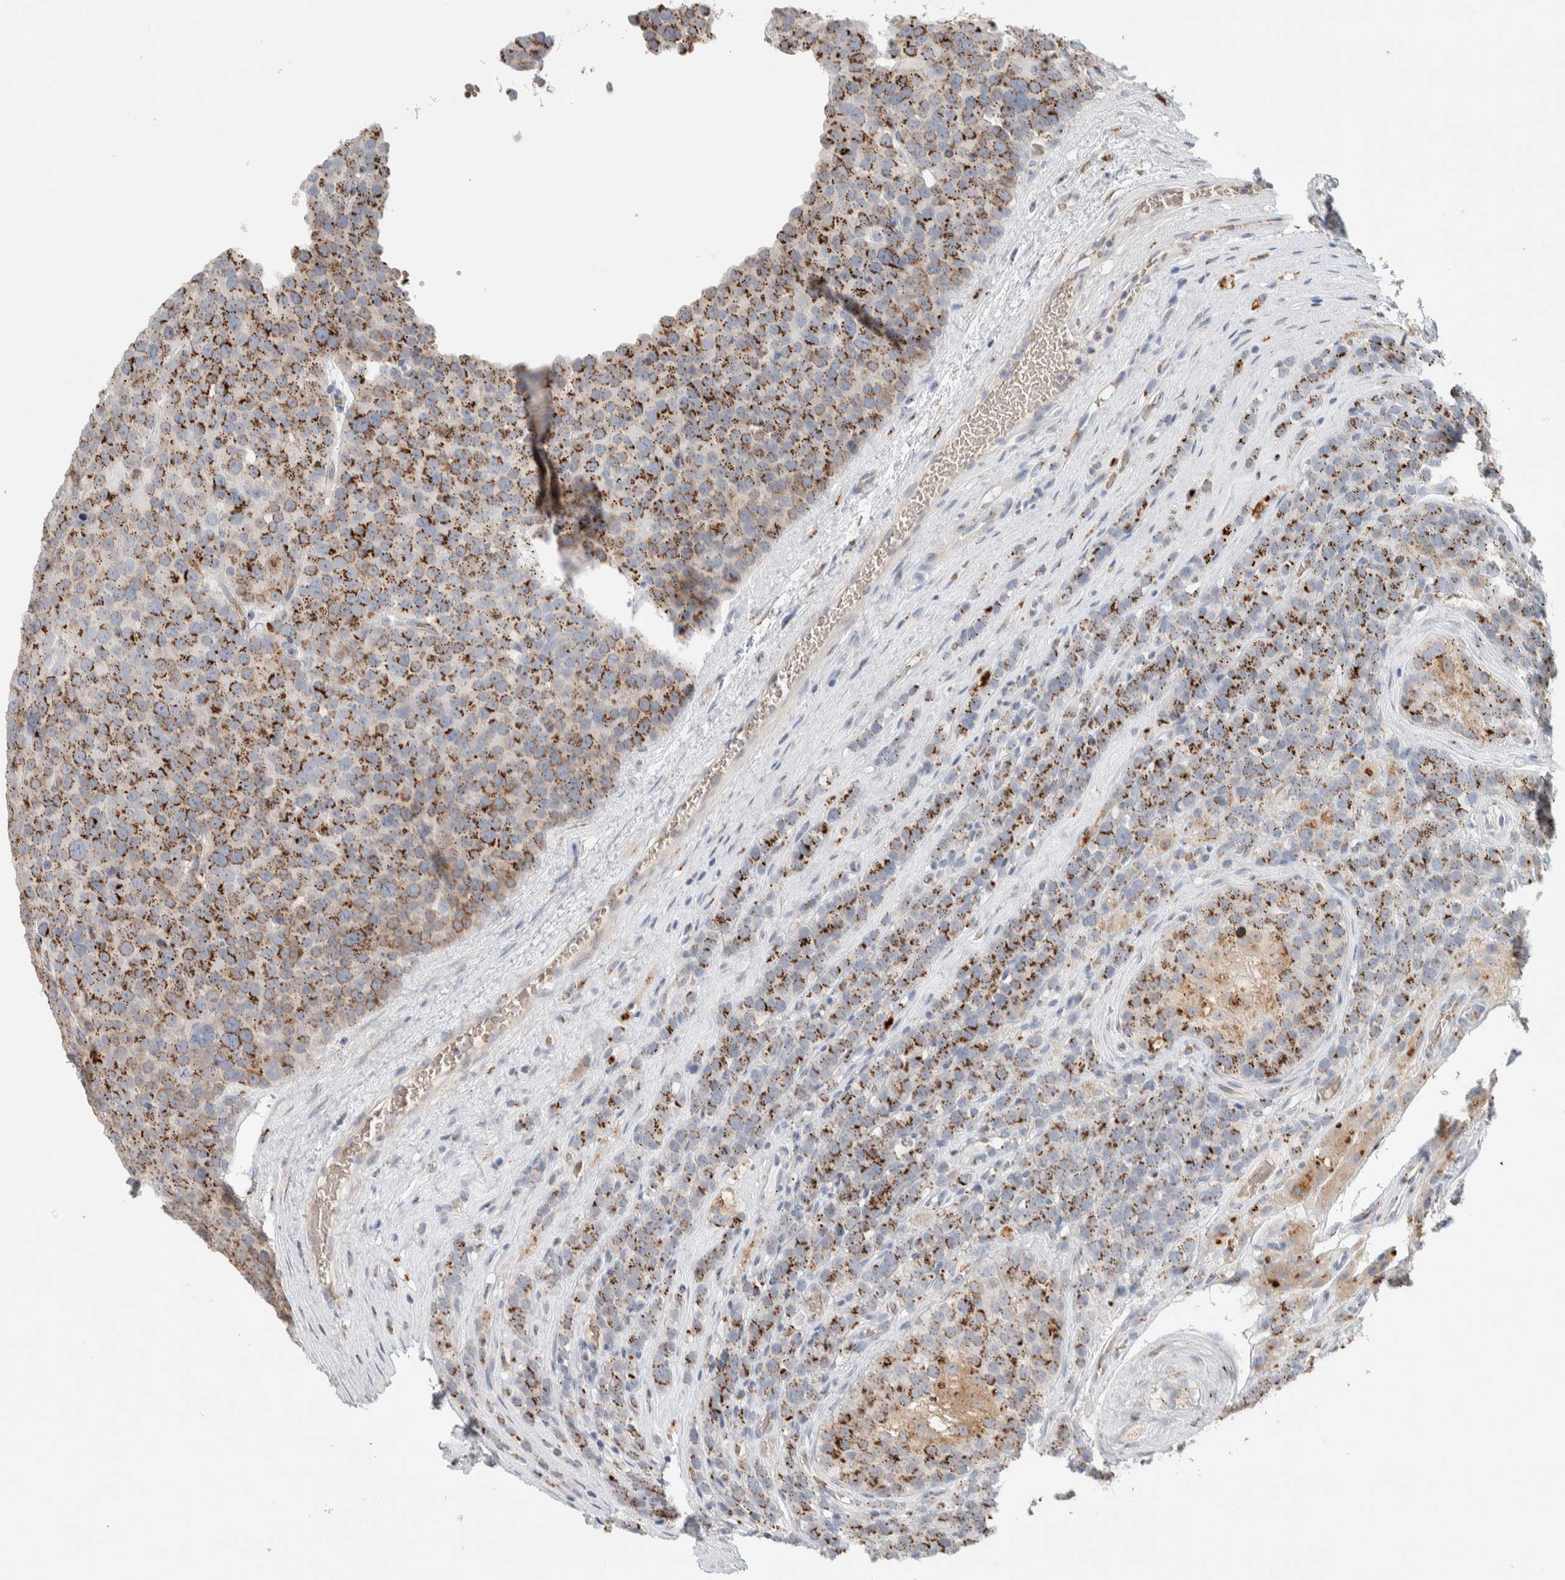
{"staining": {"intensity": "moderate", "quantity": ">75%", "location": "cytoplasmic/membranous"}, "tissue": "testis cancer", "cell_type": "Tumor cells", "image_type": "cancer", "snomed": [{"axis": "morphology", "description": "Seminoma, NOS"}, {"axis": "topography", "description": "Testis"}], "caption": "Moderate cytoplasmic/membranous expression is identified in approximately >75% of tumor cells in testis cancer. (brown staining indicates protein expression, while blue staining denotes nuclei).", "gene": "SLC38A10", "patient": {"sex": "male", "age": 71}}